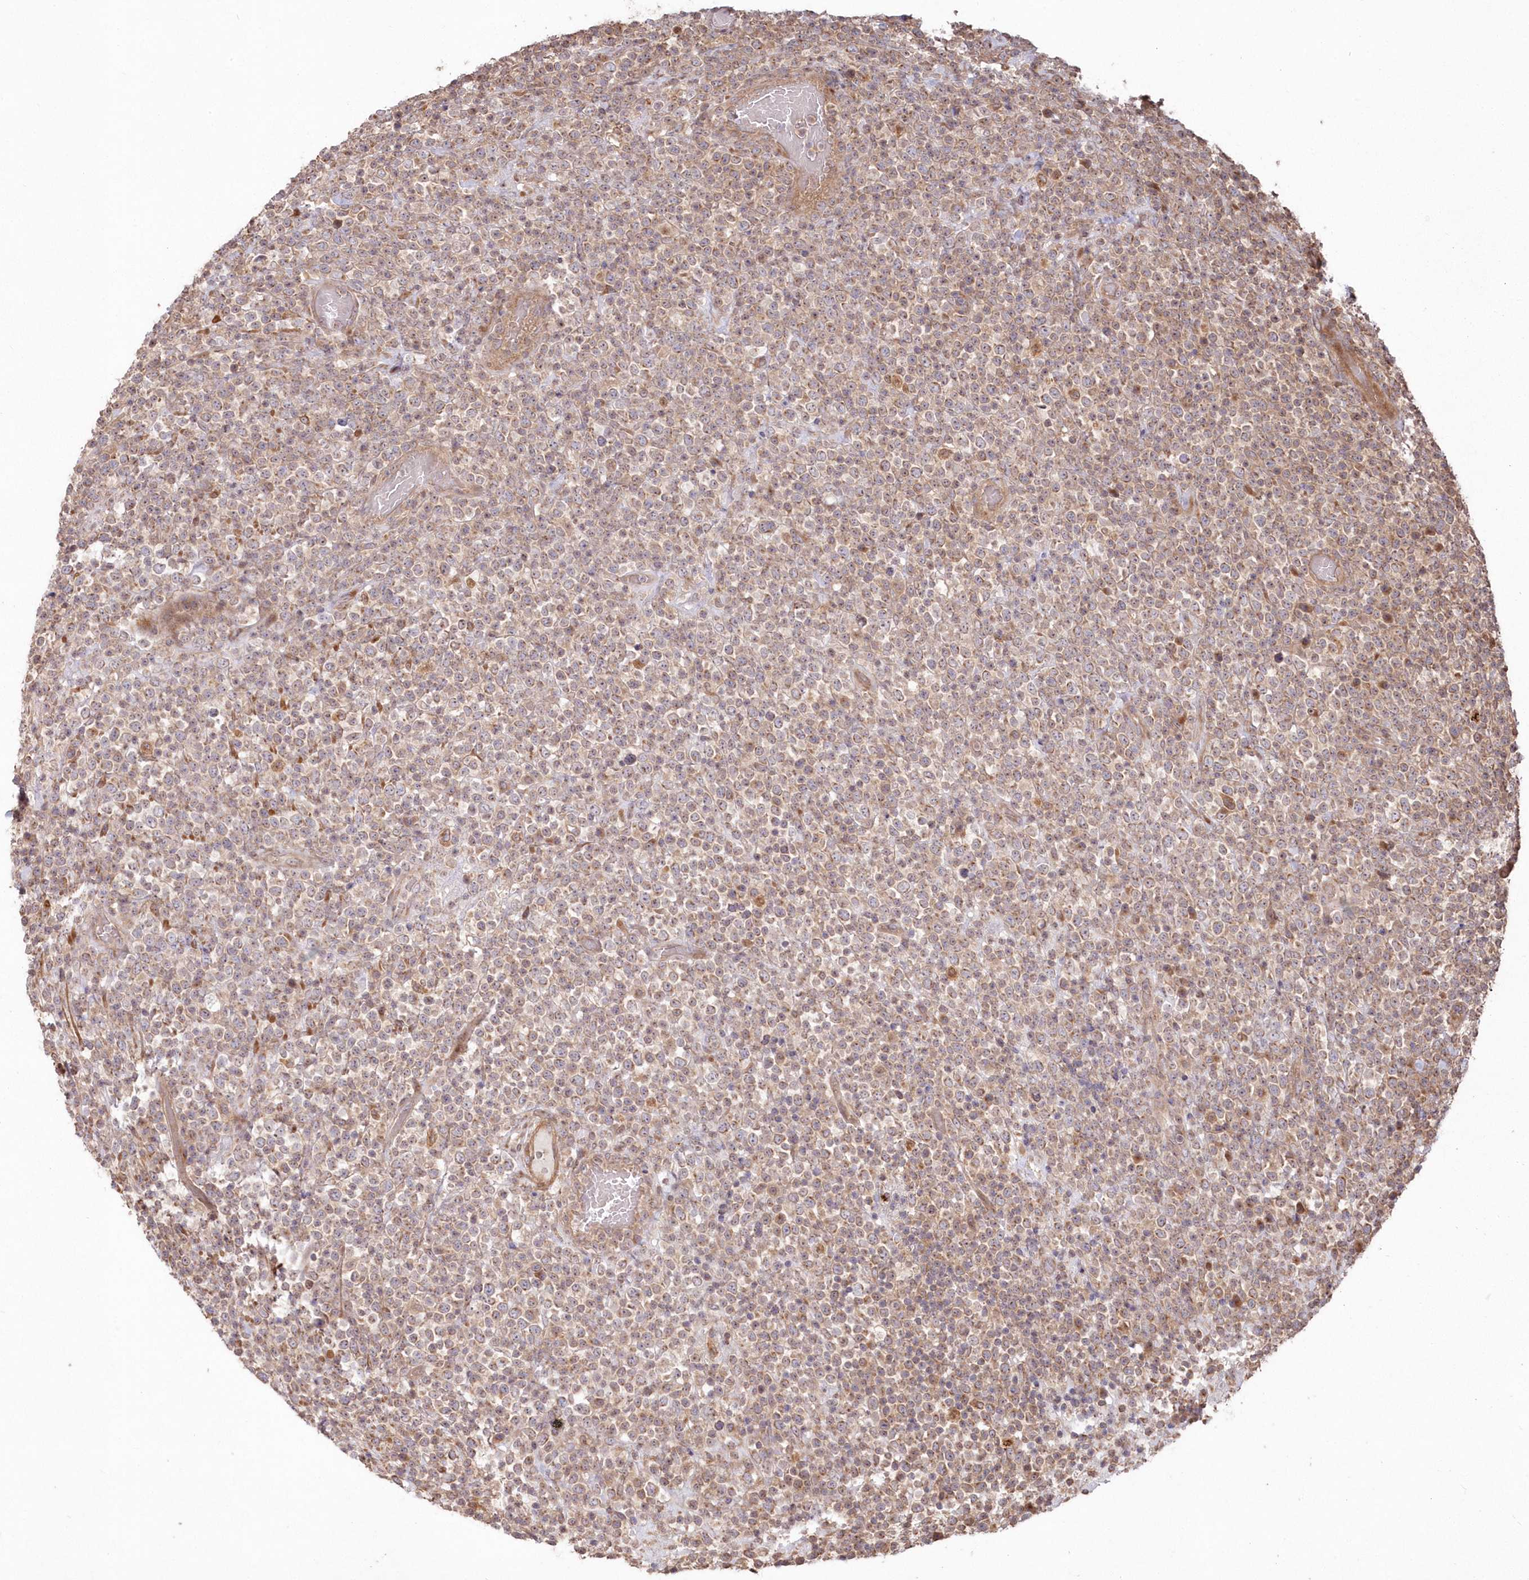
{"staining": {"intensity": "weak", "quantity": ">75%", "location": "cytoplasmic/membranous"}, "tissue": "lymphoma", "cell_type": "Tumor cells", "image_type": "cancer", "snomed": [{"axis": "morphology", "description": "Malignant lymphoma, non-Hodgkin's type, High grade"}, {"axis": "topography", "description": "Colon"}], "caption": "The image demonstrates immunohistochemical staining of lymphoma. There is weak cytoplasmic/membranous positivity is identified in approximately >75% of tumor cells.", "gene": "TBCA", "patient": {"sex": "female", "age": 53}}